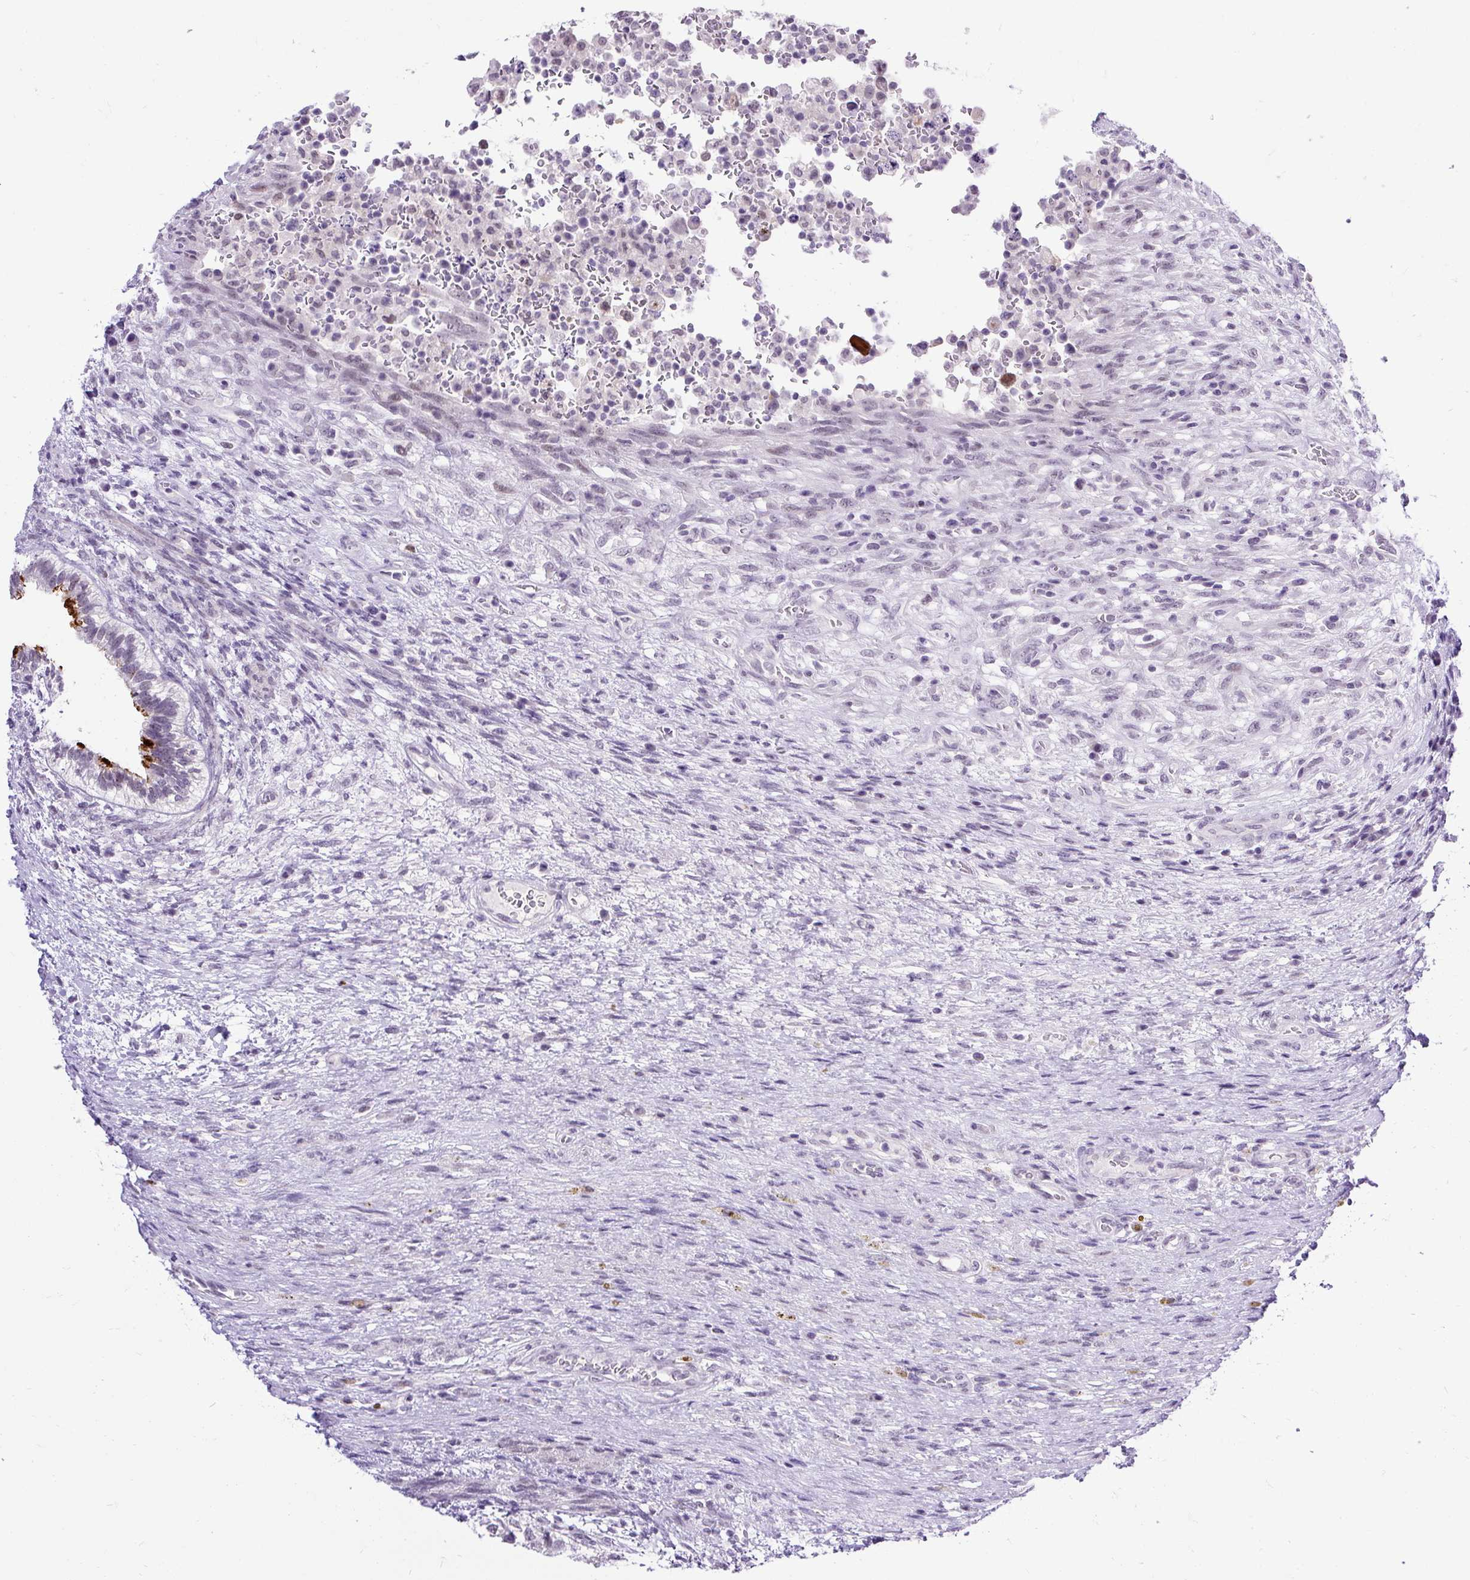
{"staining": {"intensity": "negative", "quantity": "none", "location": "none"}, "tissue": "testis cancer", "cell_type": "Tumor cells", "image_type": "cancer", "snomed": [{"axis": "morphology", "description": "Carcinoma, Embryonal, NOS"}, {"axis": "topography", "description": "Testis"}], "caption": "An image of human embryonal carcinoma (testis) is negative for staining in tumor cells.", "gene": "WNT10B", "patient": {"sex": "male", "age": 26}}